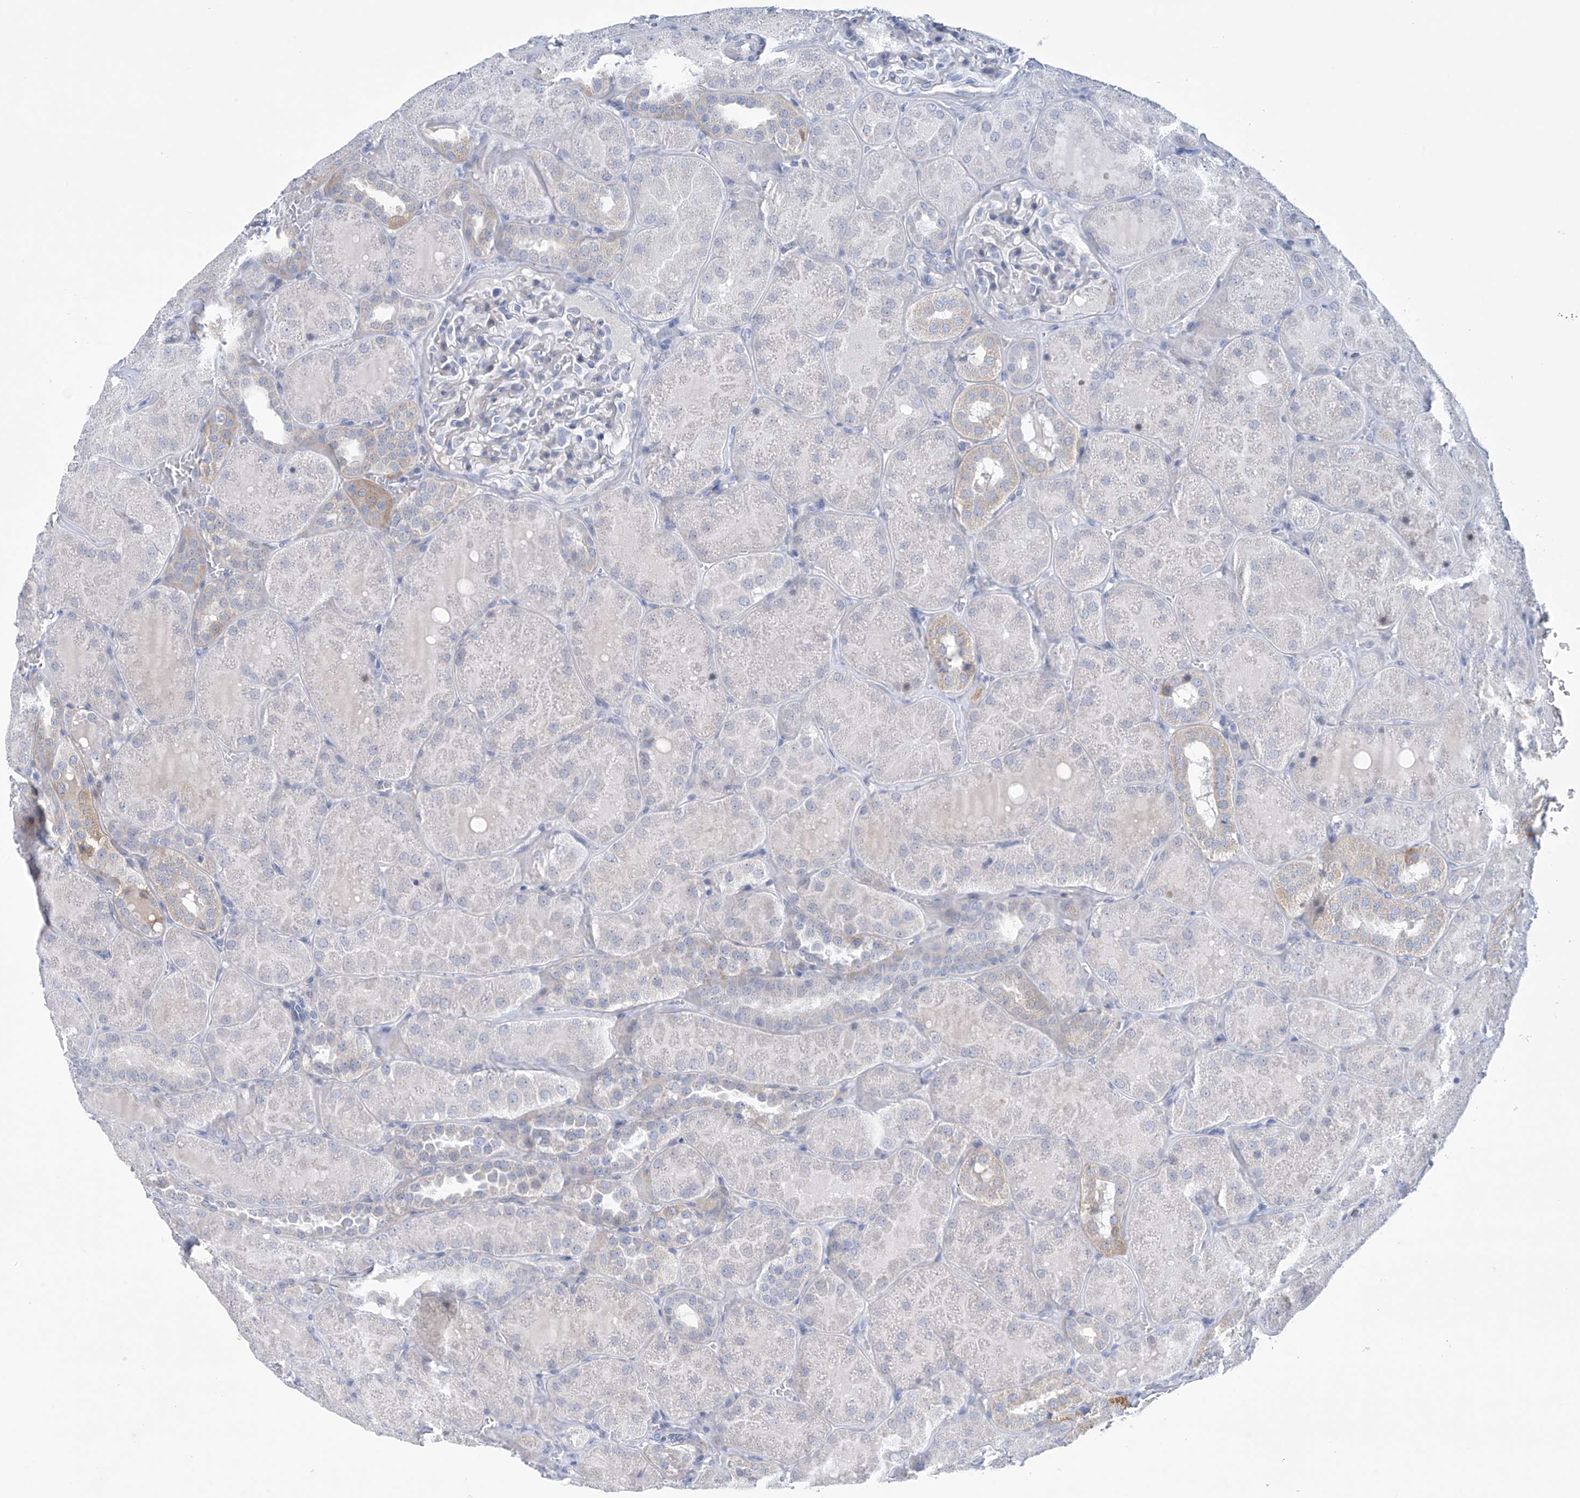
{"staining": {"intensity": "negative", "quantity": "none", "location": "none"}, "tissue": "kidney", "cell_type": "Cells in glomeruli", "image_type": "normal", "snomed": [{"axis": "morphology", "description": "Normal tissue, NOS"}, {"axis": "topography", "description": "Kidney"}], "caption": "Immunohistochemical staining of normal kidney reveals no significant expression in cells in glomeruli.", "gene": "SLC35A5", "patient": {"sex": "male", "age": 28}}